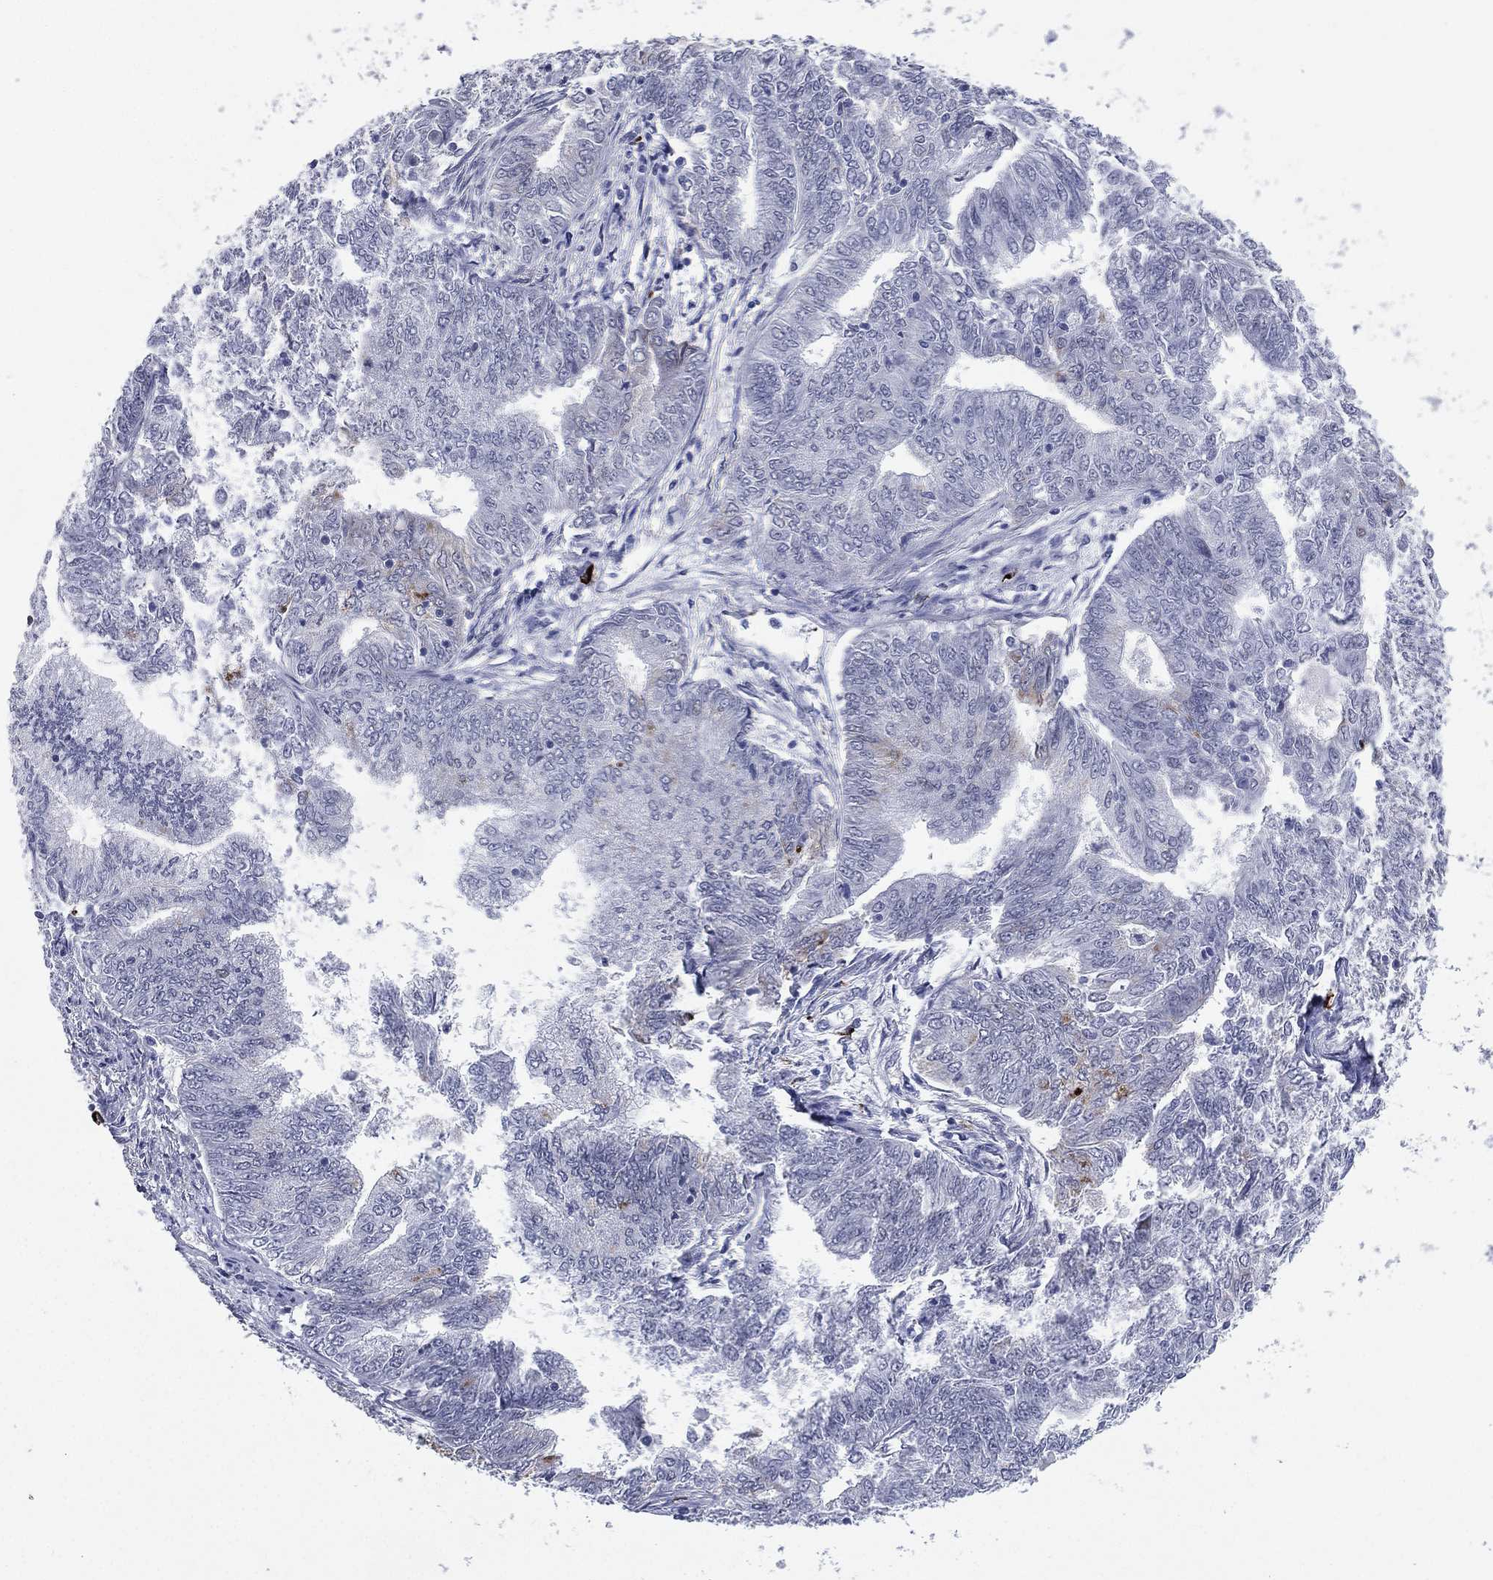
{"staining": {"intensity": "negative", "quantity": "none", "location": "none"}, "tissue": "endometrial cancer", "cell_type": "Tumor cells", "image_type": "cancer", "snomed": [{"axis": "morphology", "description": "Adenocarcinoma, NOS"}, {"axis": "topography", "description": "Endometrium"}], "caption": "Protein analysis of endometrial cancer displays no significant expression in tumor cells. (DAB (3,3'-diaminobenzidine) immunohistochemistry, high magnification).", "gene": "HLA-DOA", "patient": {"sex": "female", "age": 62}}